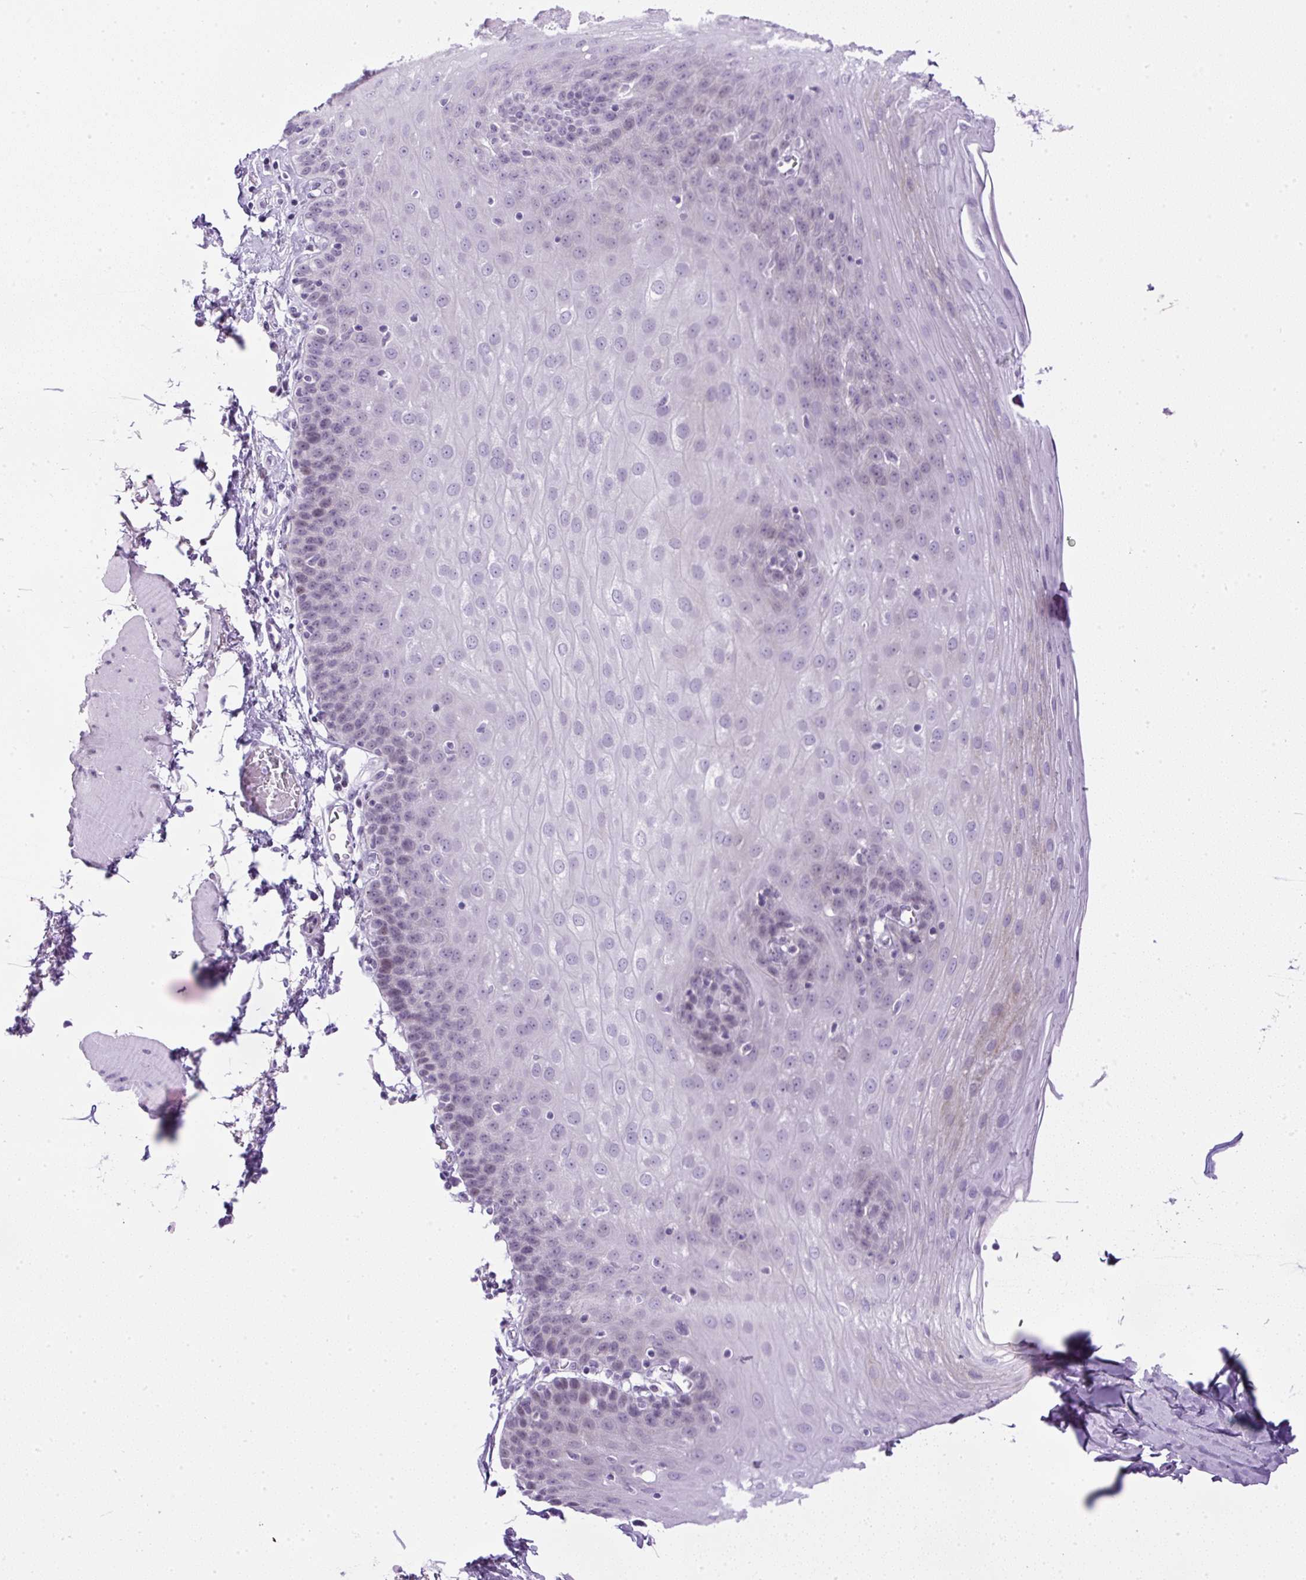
{"staining": {"intensity": "negative", "quantity": "none", "location": "none"}, "tissue": "esophagus", "cell_type": "Squamous epithelial cells", "image_type": "normal", "snomed": [{"axis": "morphology", "description": "Normal tissue, NOS"}, {"axis": "topography", "description": "Esophagus"}], "caption": "This is an IHC histopathology image of benign esophagus. There is no staining in squamous epithelial cells.", "gene": "RHBDD2", "patient": {"sex": "female", "age": 81}}